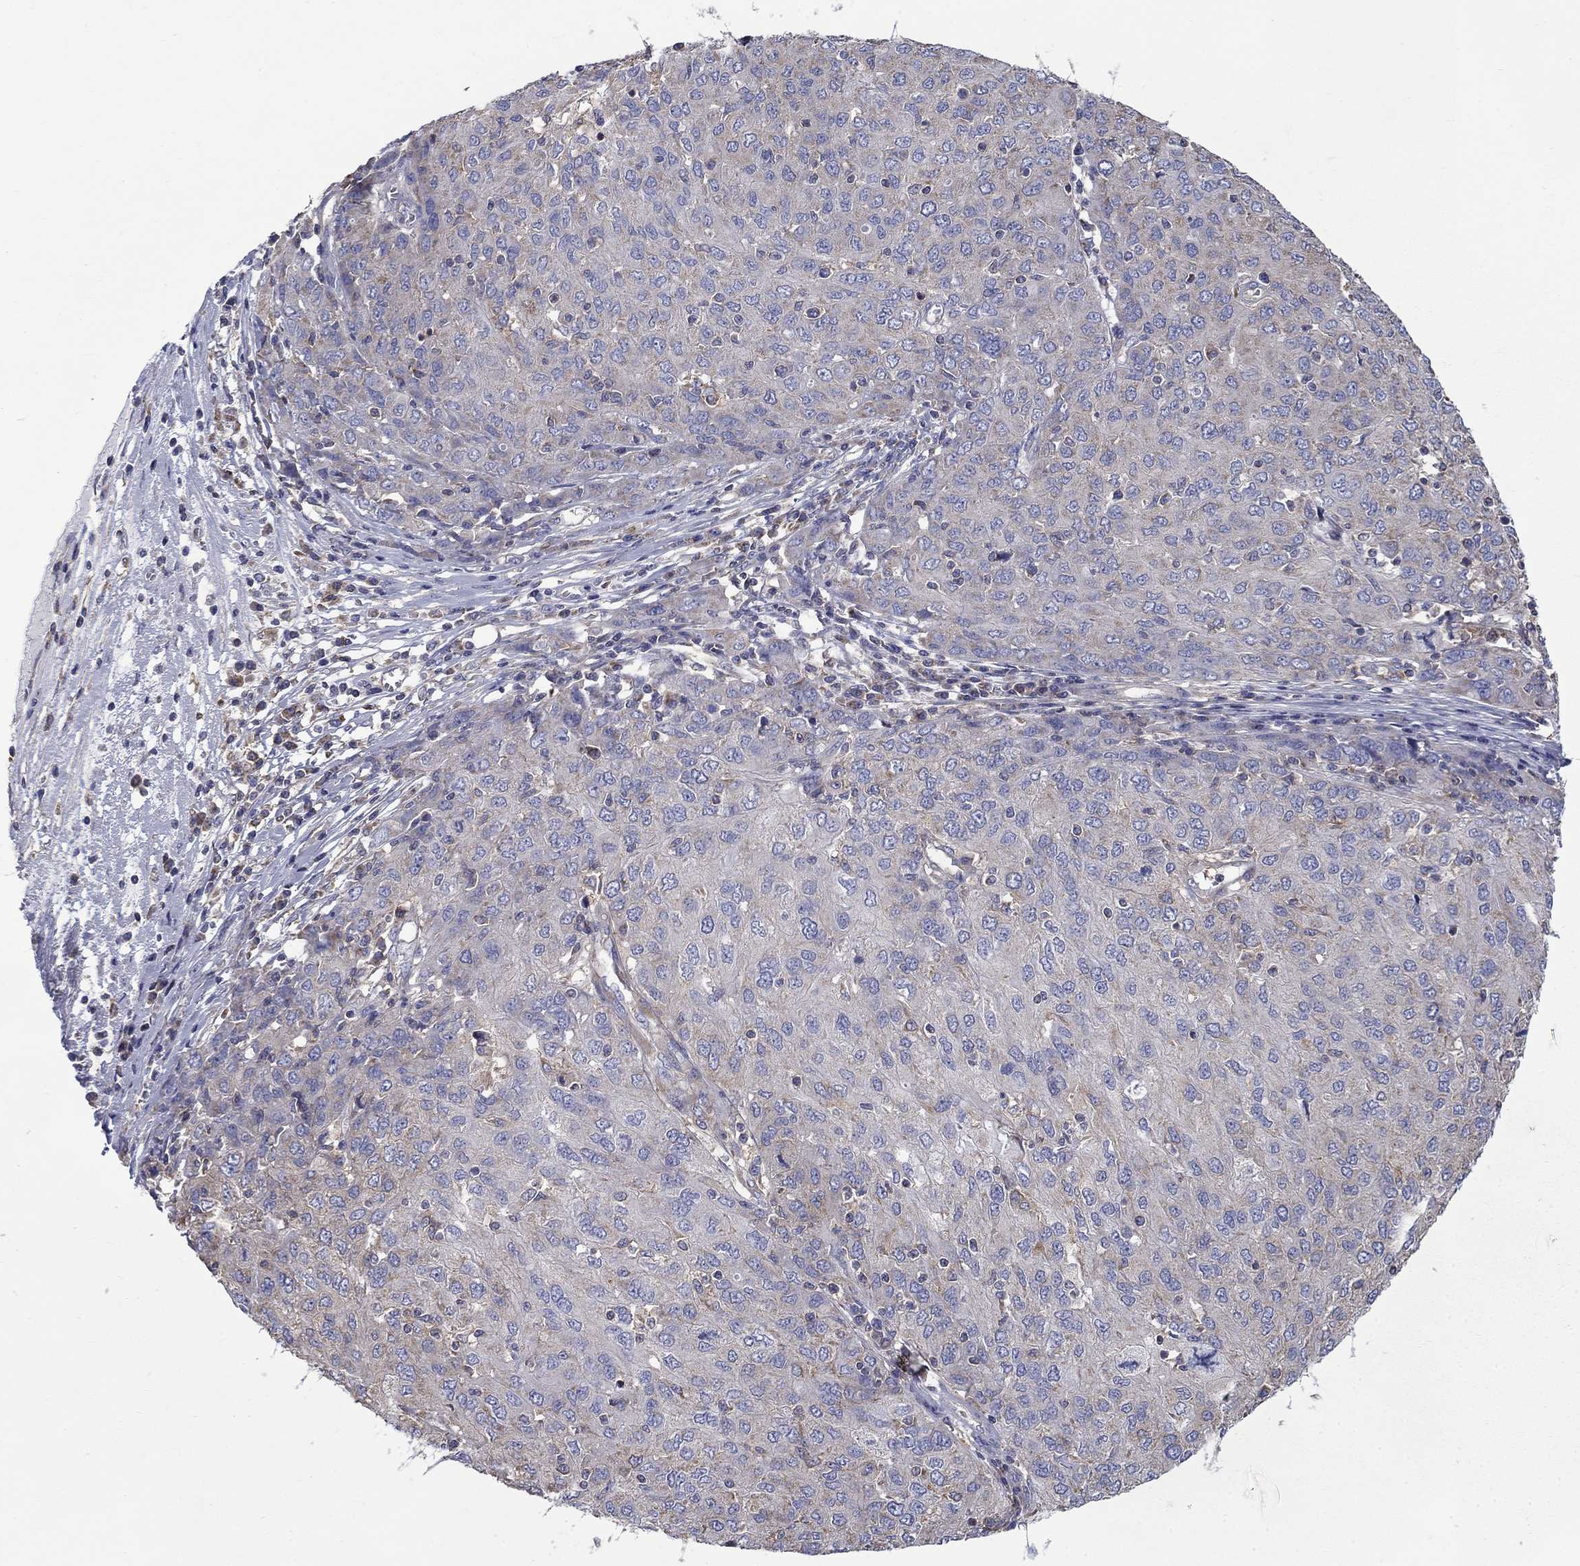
{"staining": {"intensity": "negative", "quantity": "none", "location": "none"}, "tissue": "ovarian cancer", "cell_type": "Tumor cells", "image_type": "cancer", "snomed": [{"axis": "morphology", "description": "Carcinoma, endometroid"}, {"axis": "topography", "description": "Ovary"}], "caption": "Ovarian cancer was stained to show a protein in brown. There is no significant staining in tumor cells.", "gene": "NME5", "patient": {"sex": "female", "age": 50}}